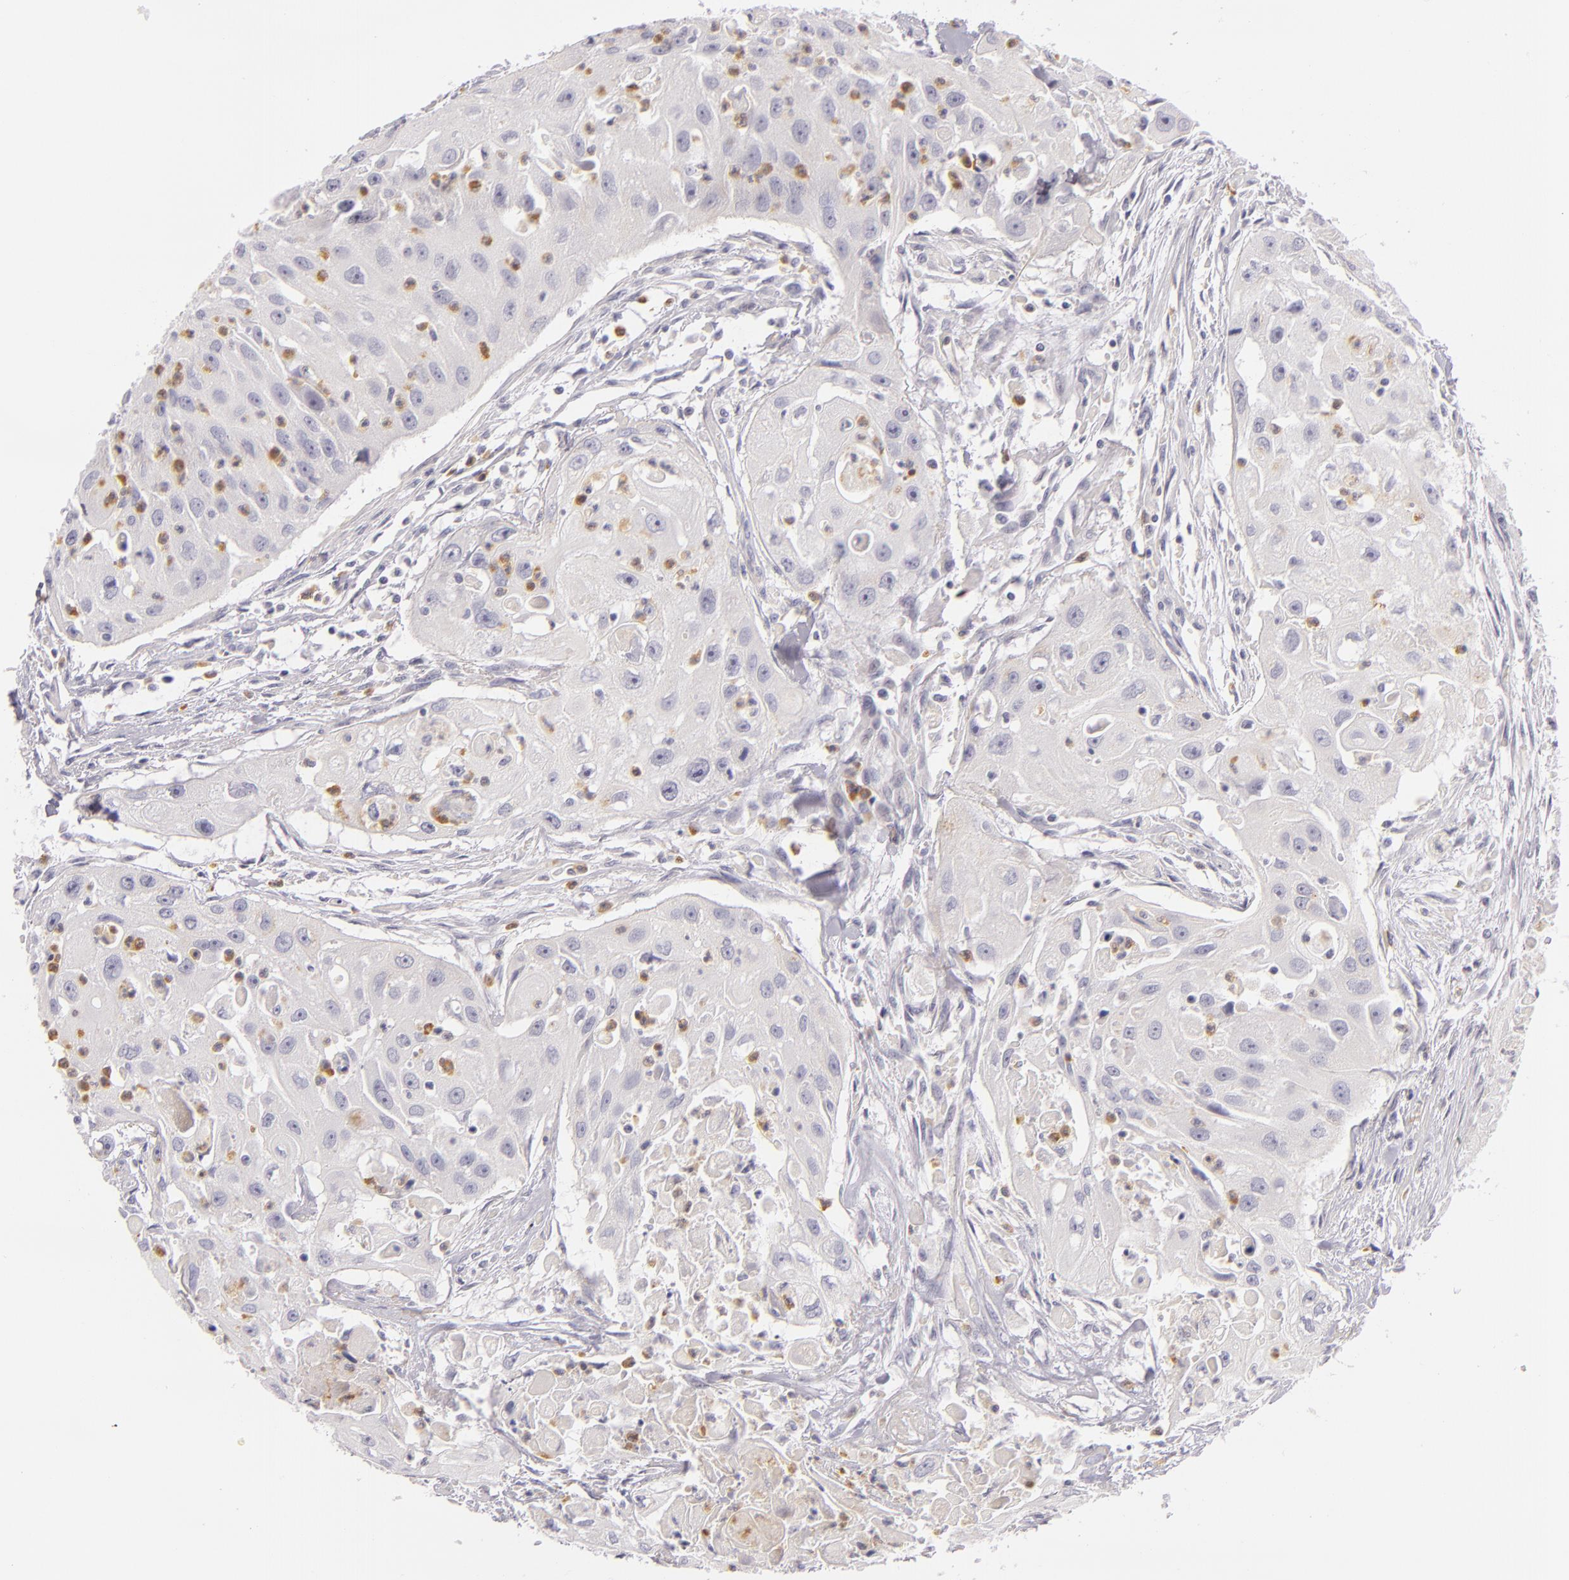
{"staining": {"intensity": "negative", "quantity": "none", "location": "none"}, "tissue": "head and neck cancer", "cell_type": "Tumor cells", "image_type": "cancer", "snomed": [{"axis": "morphology", "description": "Squamous cell carcinoma, NOS"}, {"axis": "topography", "description": "Head-Neck"}], "caption": "A histopathology image of human squamous cell carcinoma (head and neck) is negative for staining in tumor cells.", "gene": "FAM181A", "patient": {"sex": "male", "age": 64}}